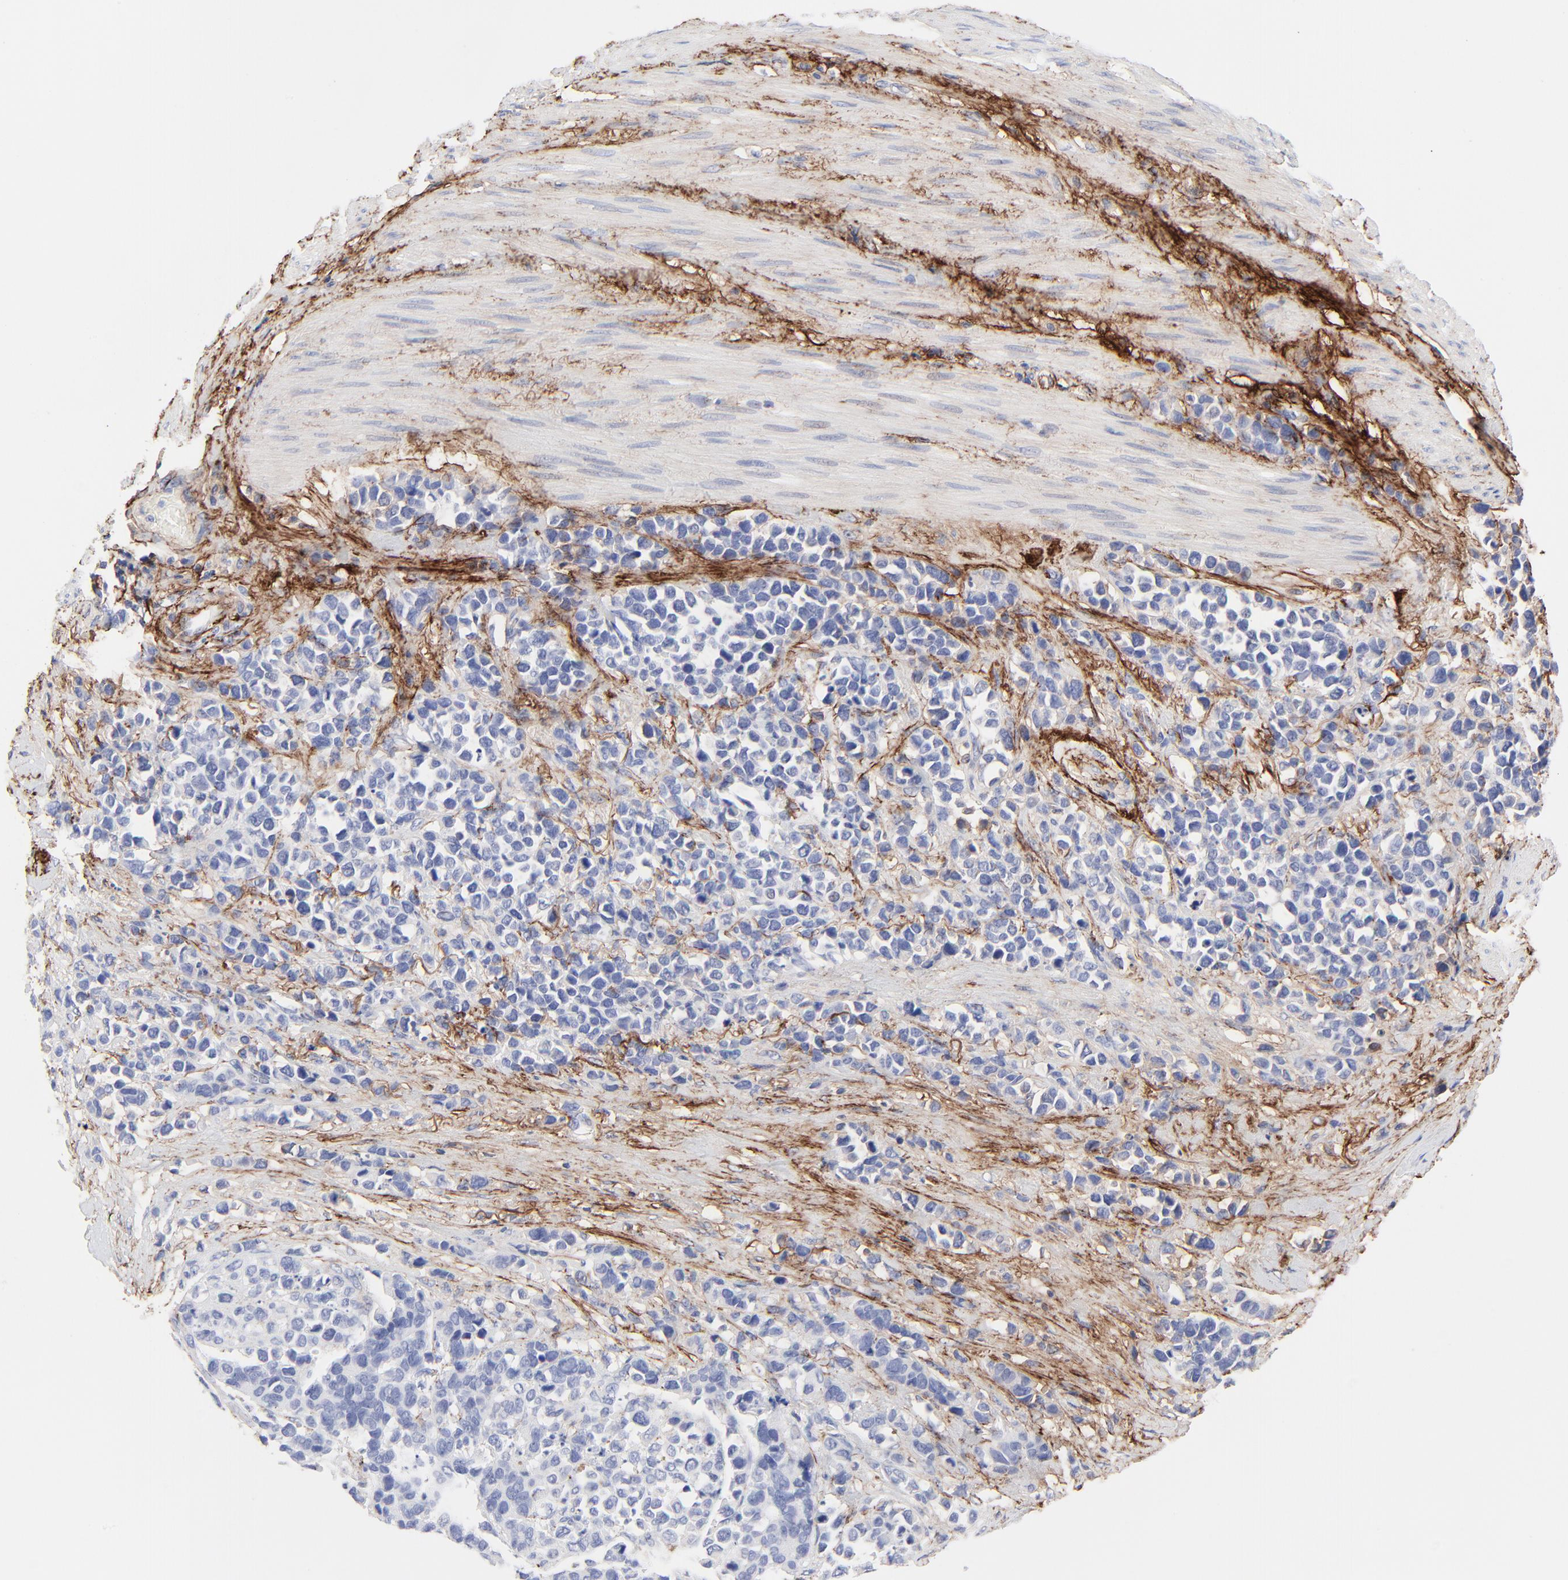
{"staining": {"intensity": "negative", "quantity": "none", "location": "none"}, "tissue": "stomach cancer", "cell_type": "Tumor cells", "image_type": "cancer", "snomed": [{"axis": "morphology", "description": "Adenocarcinoma, NOS"}, {"axis": "topography", "description": "Stomach, upper"}], "caption": "Tumor cells are negative for protein expression in human stomach adenocarcinoma. (DAB immunohistochemistry, high magnification).", "gene": "FBLN2", "patient": {"sex": "male", "age": 71}}